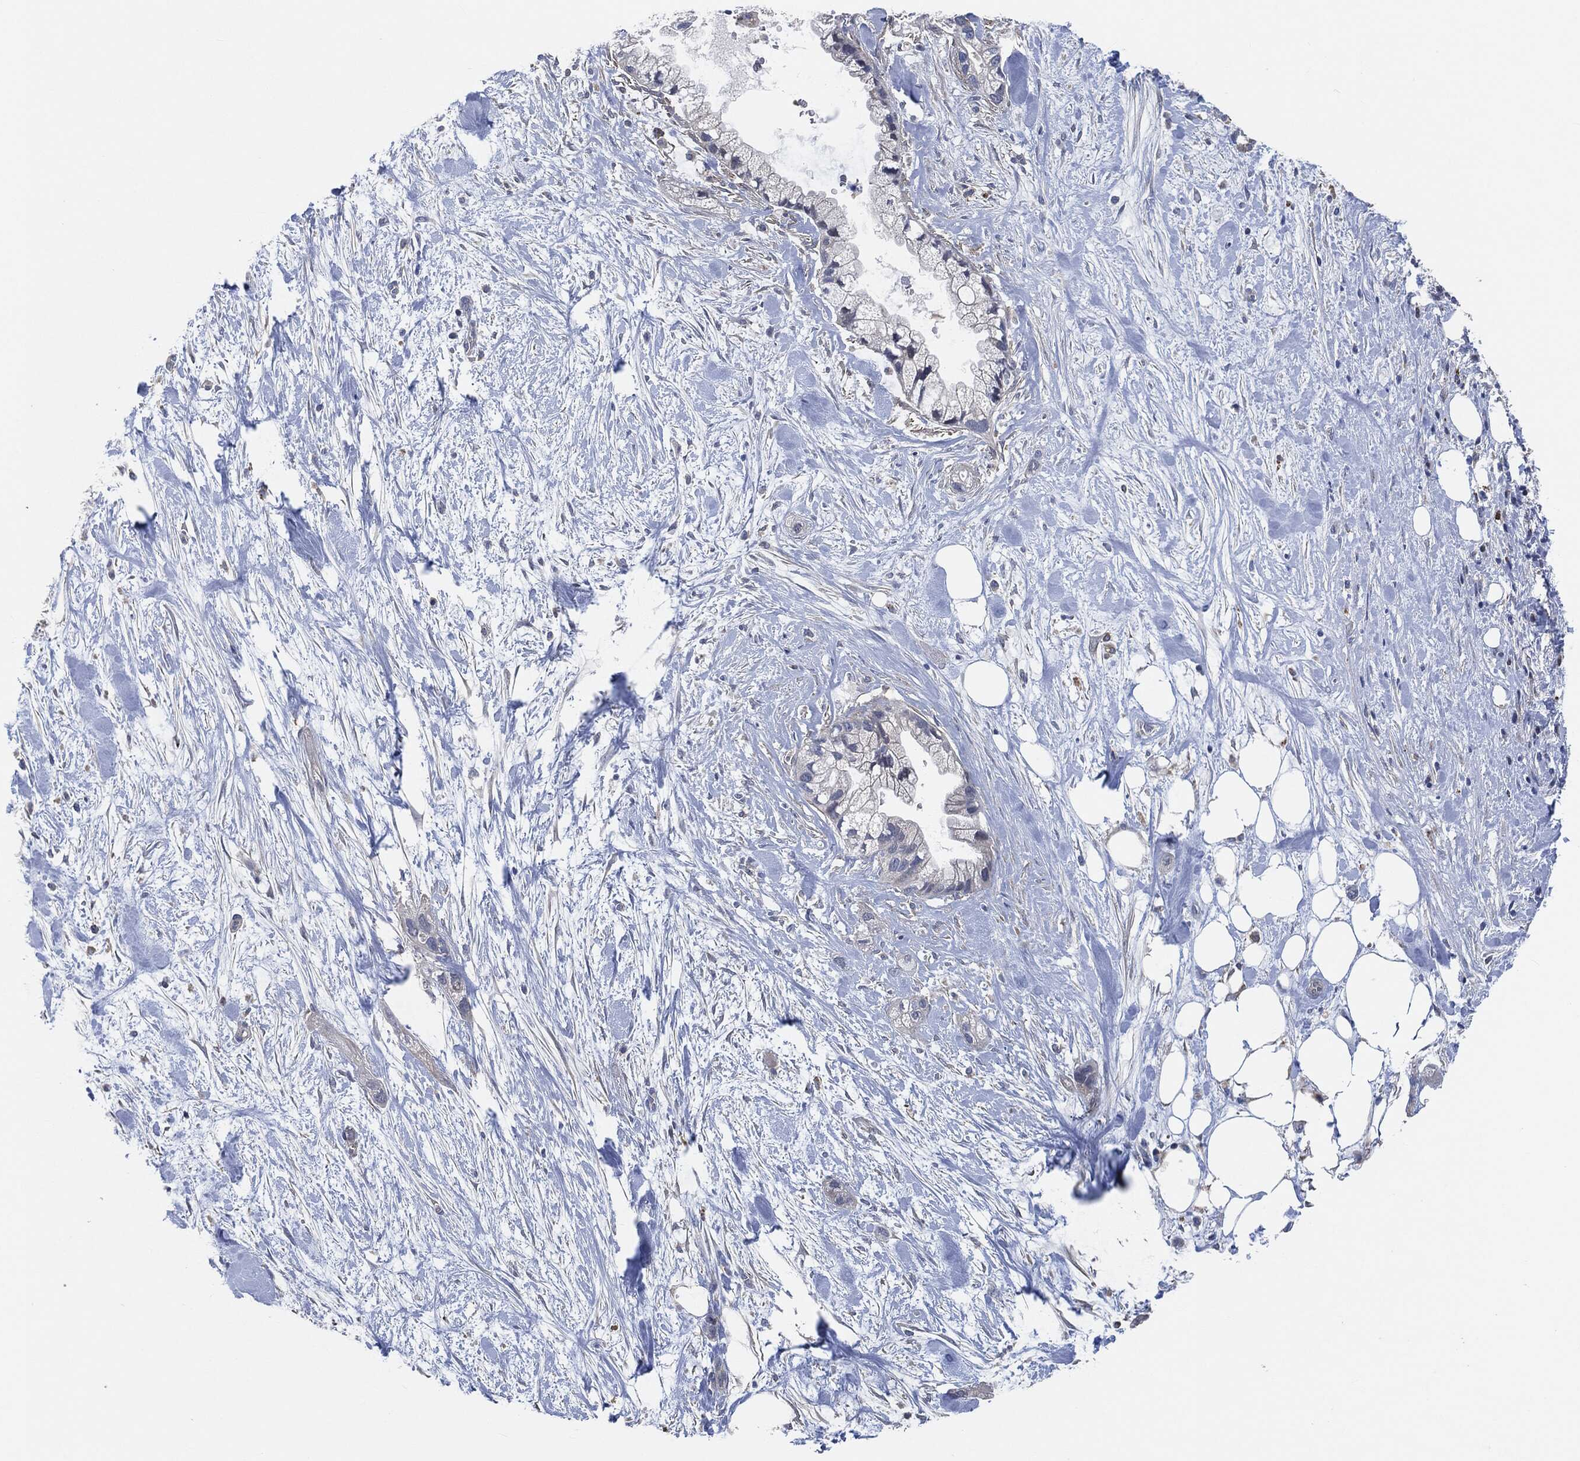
{"staining": {"intensity": "negative", "quantity": "none", "location": "none"}, "tissue": "pancreatic cancer", "cell_type": "Tumor cells", "image_type": "cancer", "snomed": [{"axis": "morphology", "description": "Adenocarcinoma, NOS"}, {"axis": "topography", "description": "Pancreas"}], "caption": "Protein analysis of pancreatic adenocarcinoma displays no significant positivity in tumor cells.", "gene": "VSIG4", "patient": {"sex": "male", "age": 44}}